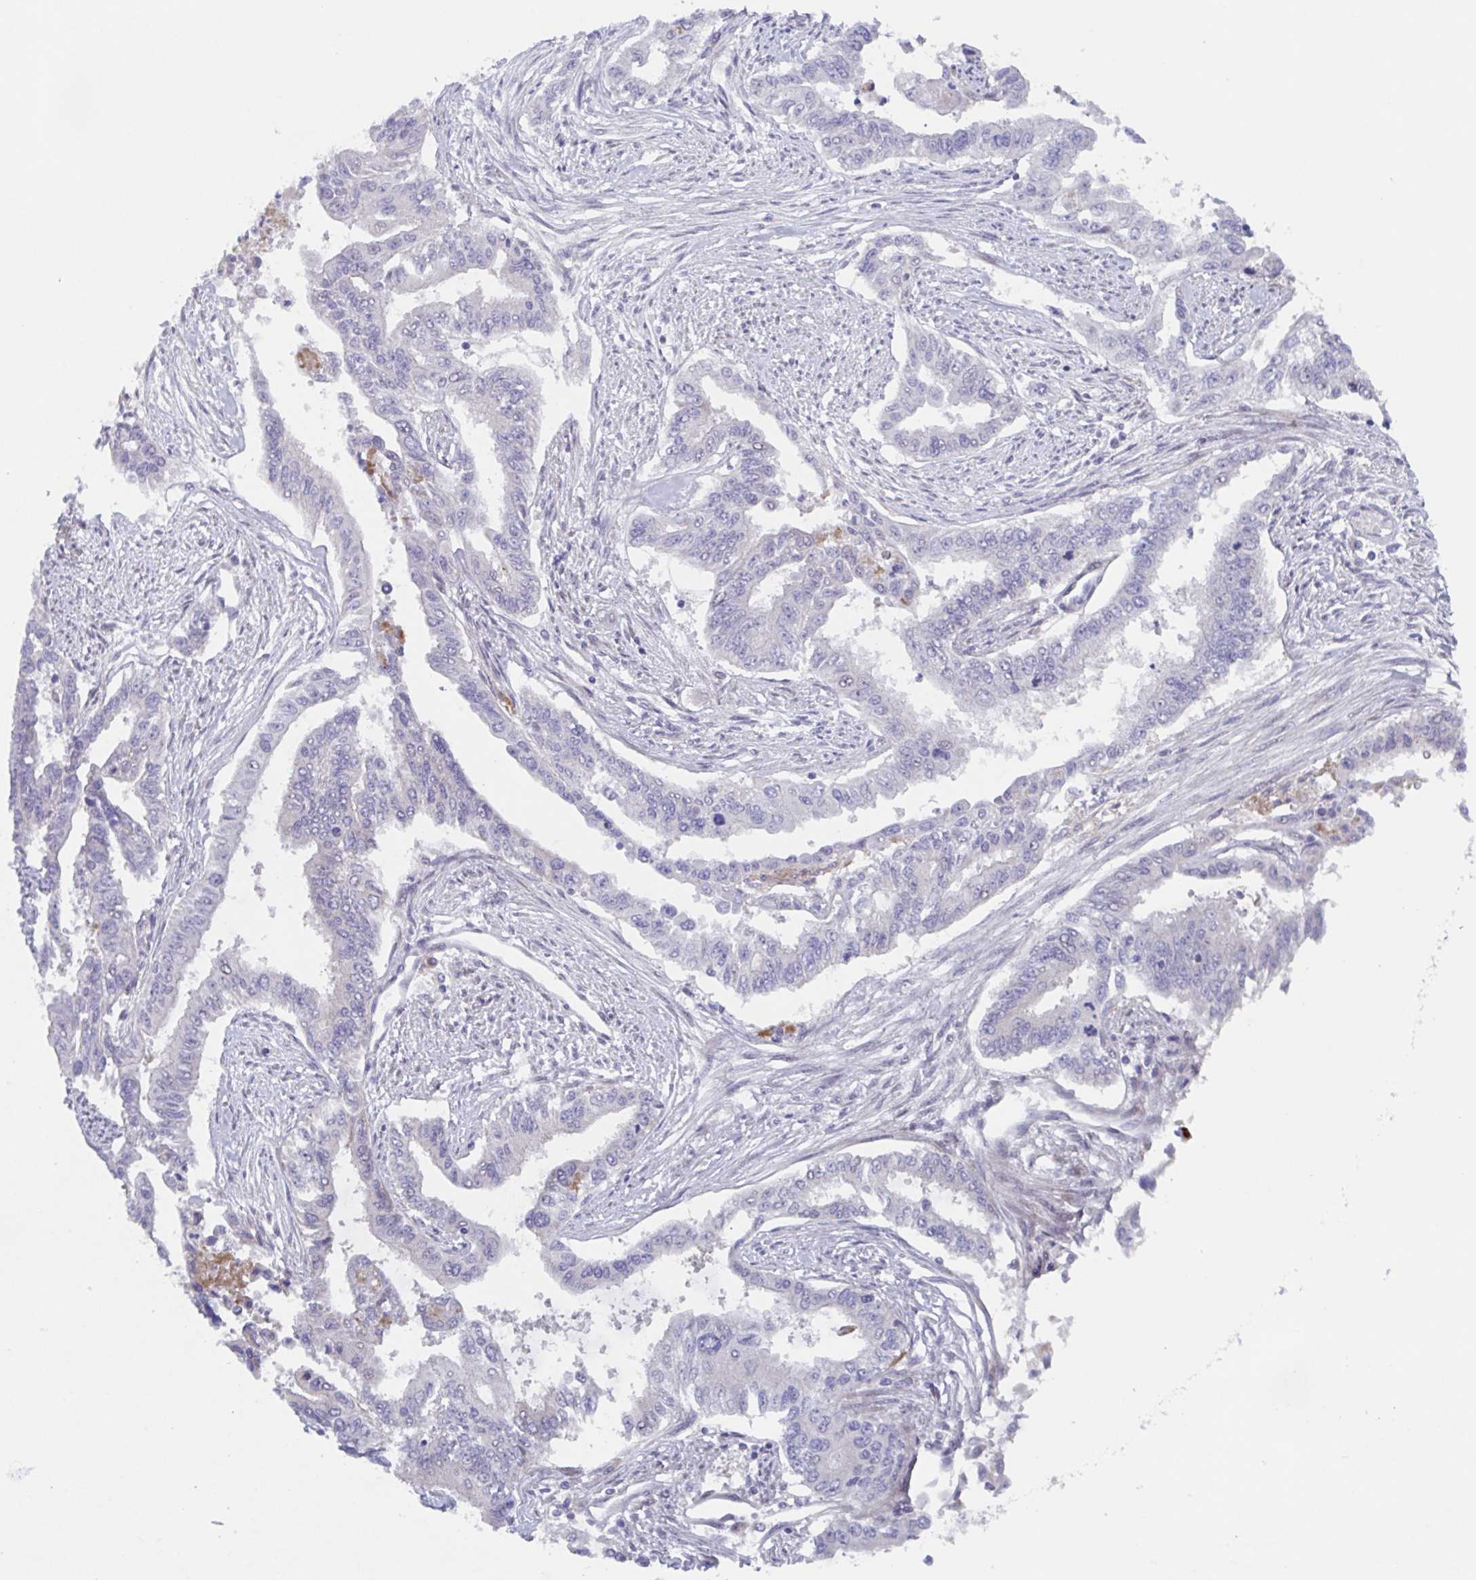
{"staining": {"intensity": "negative", "quantity": "none", "location": "none"}, "tissue": "endometrial cancer", "cell_type": "Tumor cells", "image_type": "cancer", "snomed": [{"axis": "morphology", "description": "Adenocarcinoma, NOS"}, {"axis": "topography", "description": "Uterus"}], "caption": "Histopathology image shows no protein staining in tumor cells of endometrial cancer (adenocarcinoma) tissue.", "gene": "POU2F3", "patient": {"sex": "female", "age": 59}}